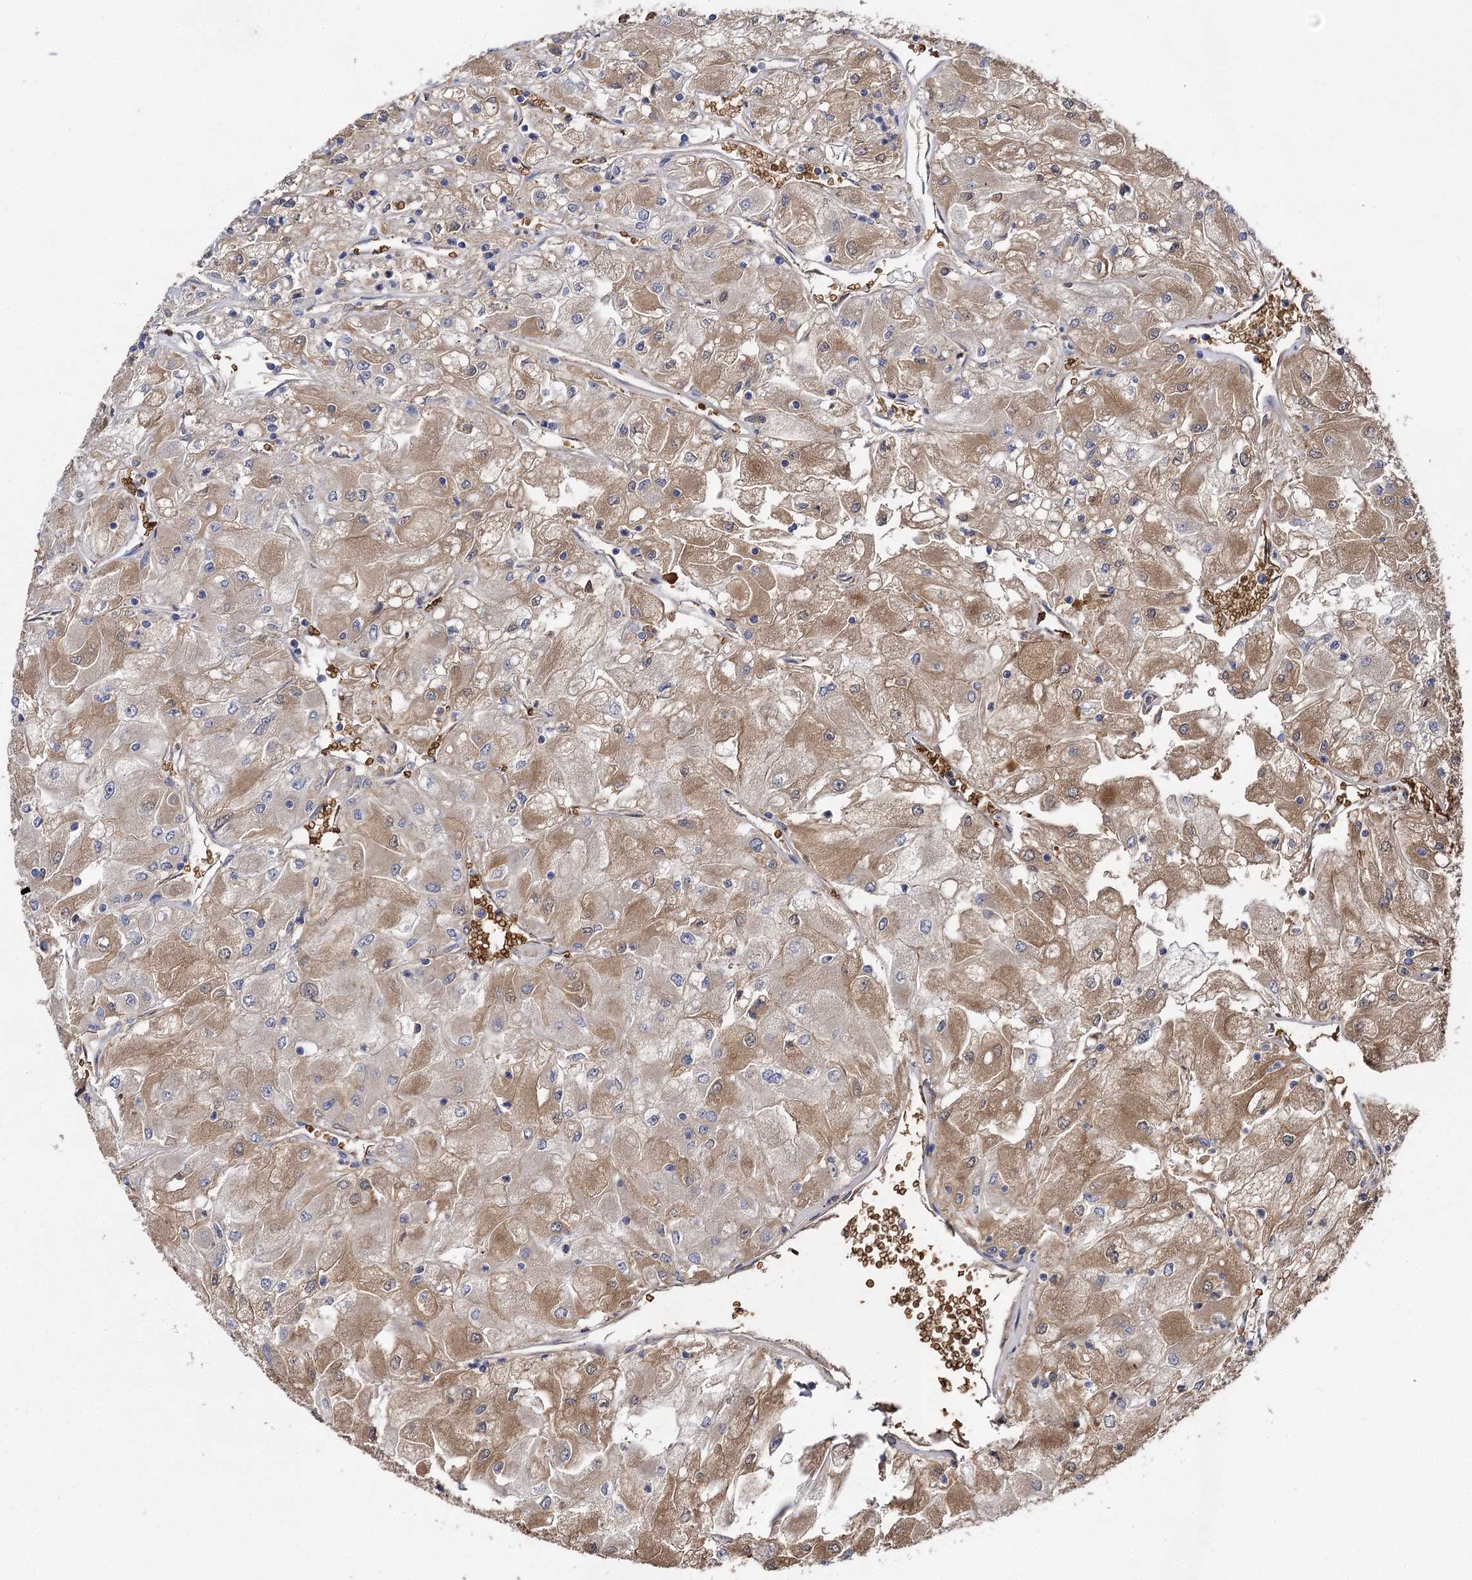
{"staining": {"intensity": "moderate", "quantity": ">75%", "location": "cytoplasmic/membranous"}, "tissue": "renal cancer", "cell_type": "Tumor cells", "image_type": "cancer", "snomed": [{"axis": "morphology", "description": "Adenocarcinoma, NOS"}, {"axis": "topography", "description": "Kidney"}], "caption": "Renal cancer was stained to show a protein in brown. There is medium levels of moderate cytoplasmic/membranous expression in approximately >75% of tumor cells.", "gene": "USP50", "patient": {"sex": "male", "age": 80}}